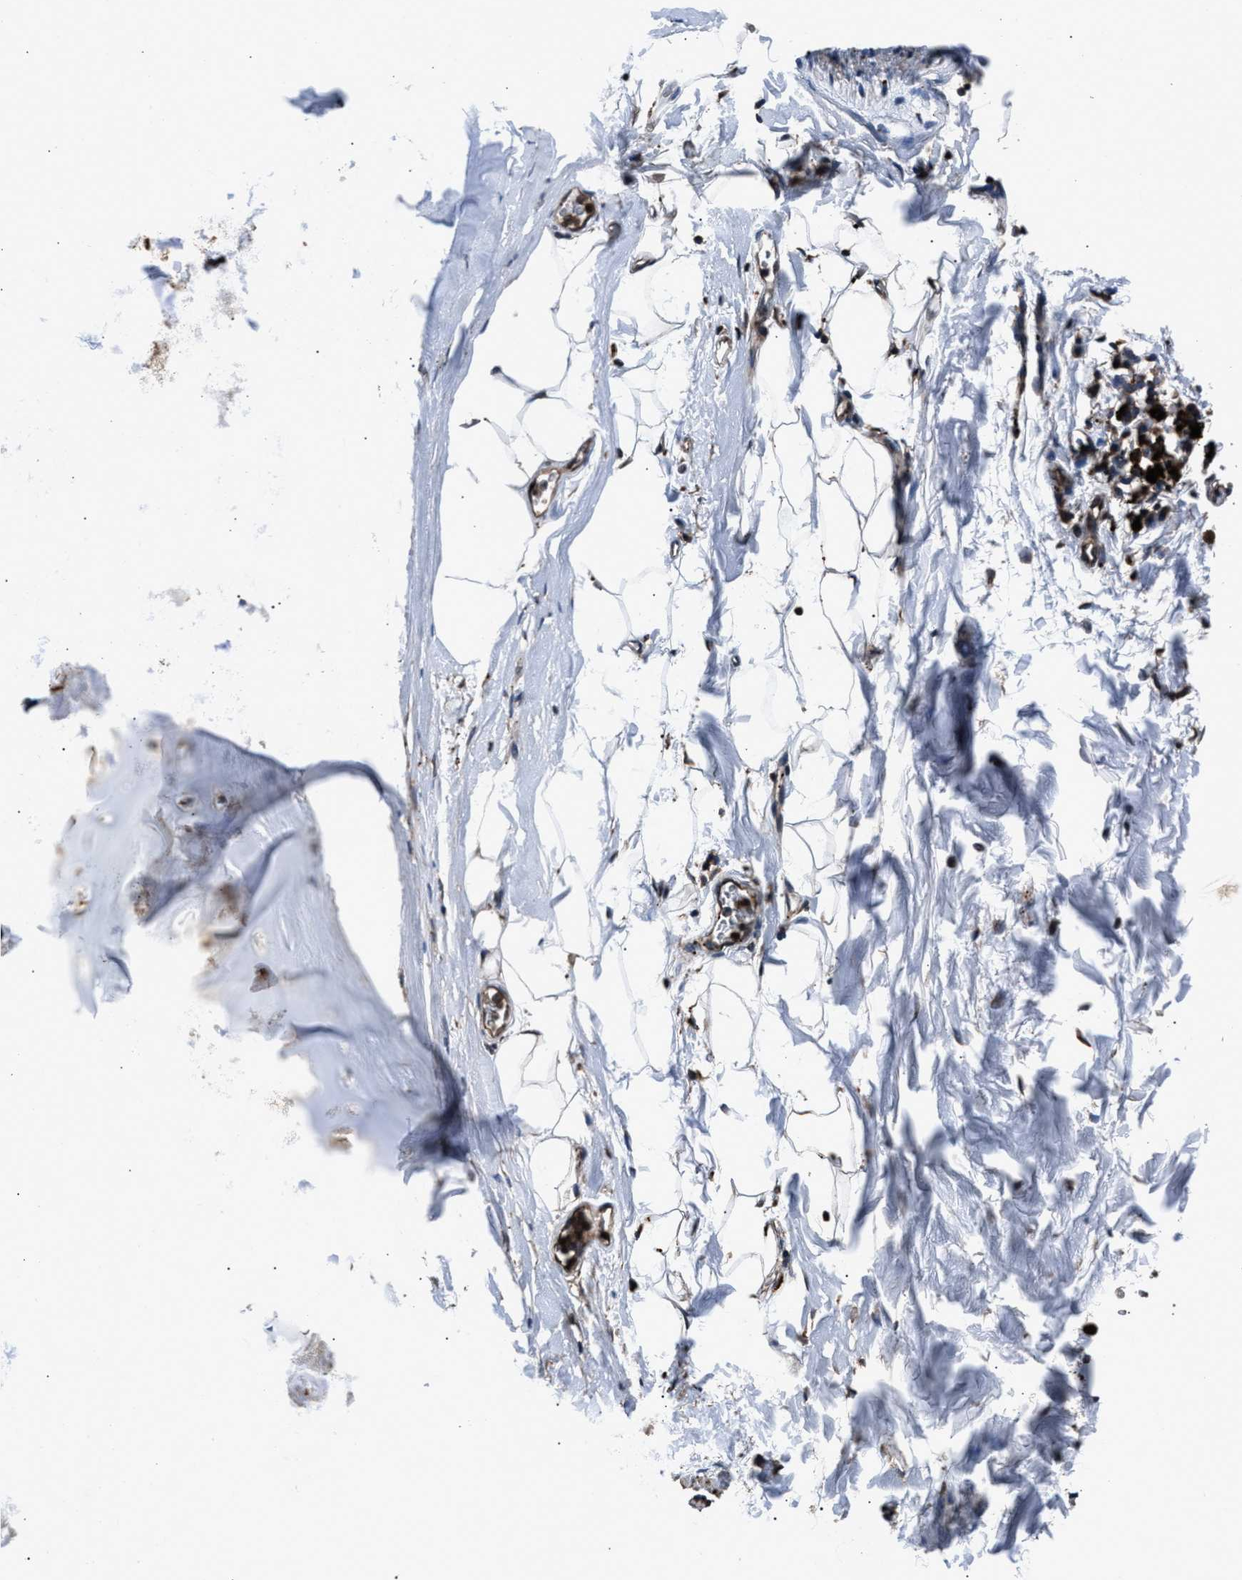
{"staining": {"intensity": "strong", "quantity": ">75%", "location": "cytoplasmic/membranous"}, "tissue": "adipose tissue", "cell_type": "Adipocytes", "image_type": "normal", "snomed": [{"axis": "morphology", "description": "Normal tissue, NOS"}, {"axis": "topography", "description": "Cartilage tissue"}, {"axis": "topography", "description": "Bronchus"}], "caption": "Adipose tissue stained for a protein (brown) shows strong cytoplasmic/membranous positive staining in about >75% of adipocytes.", "gene": "MFSD11", "patient": {"sex": "female", "age": 53}}